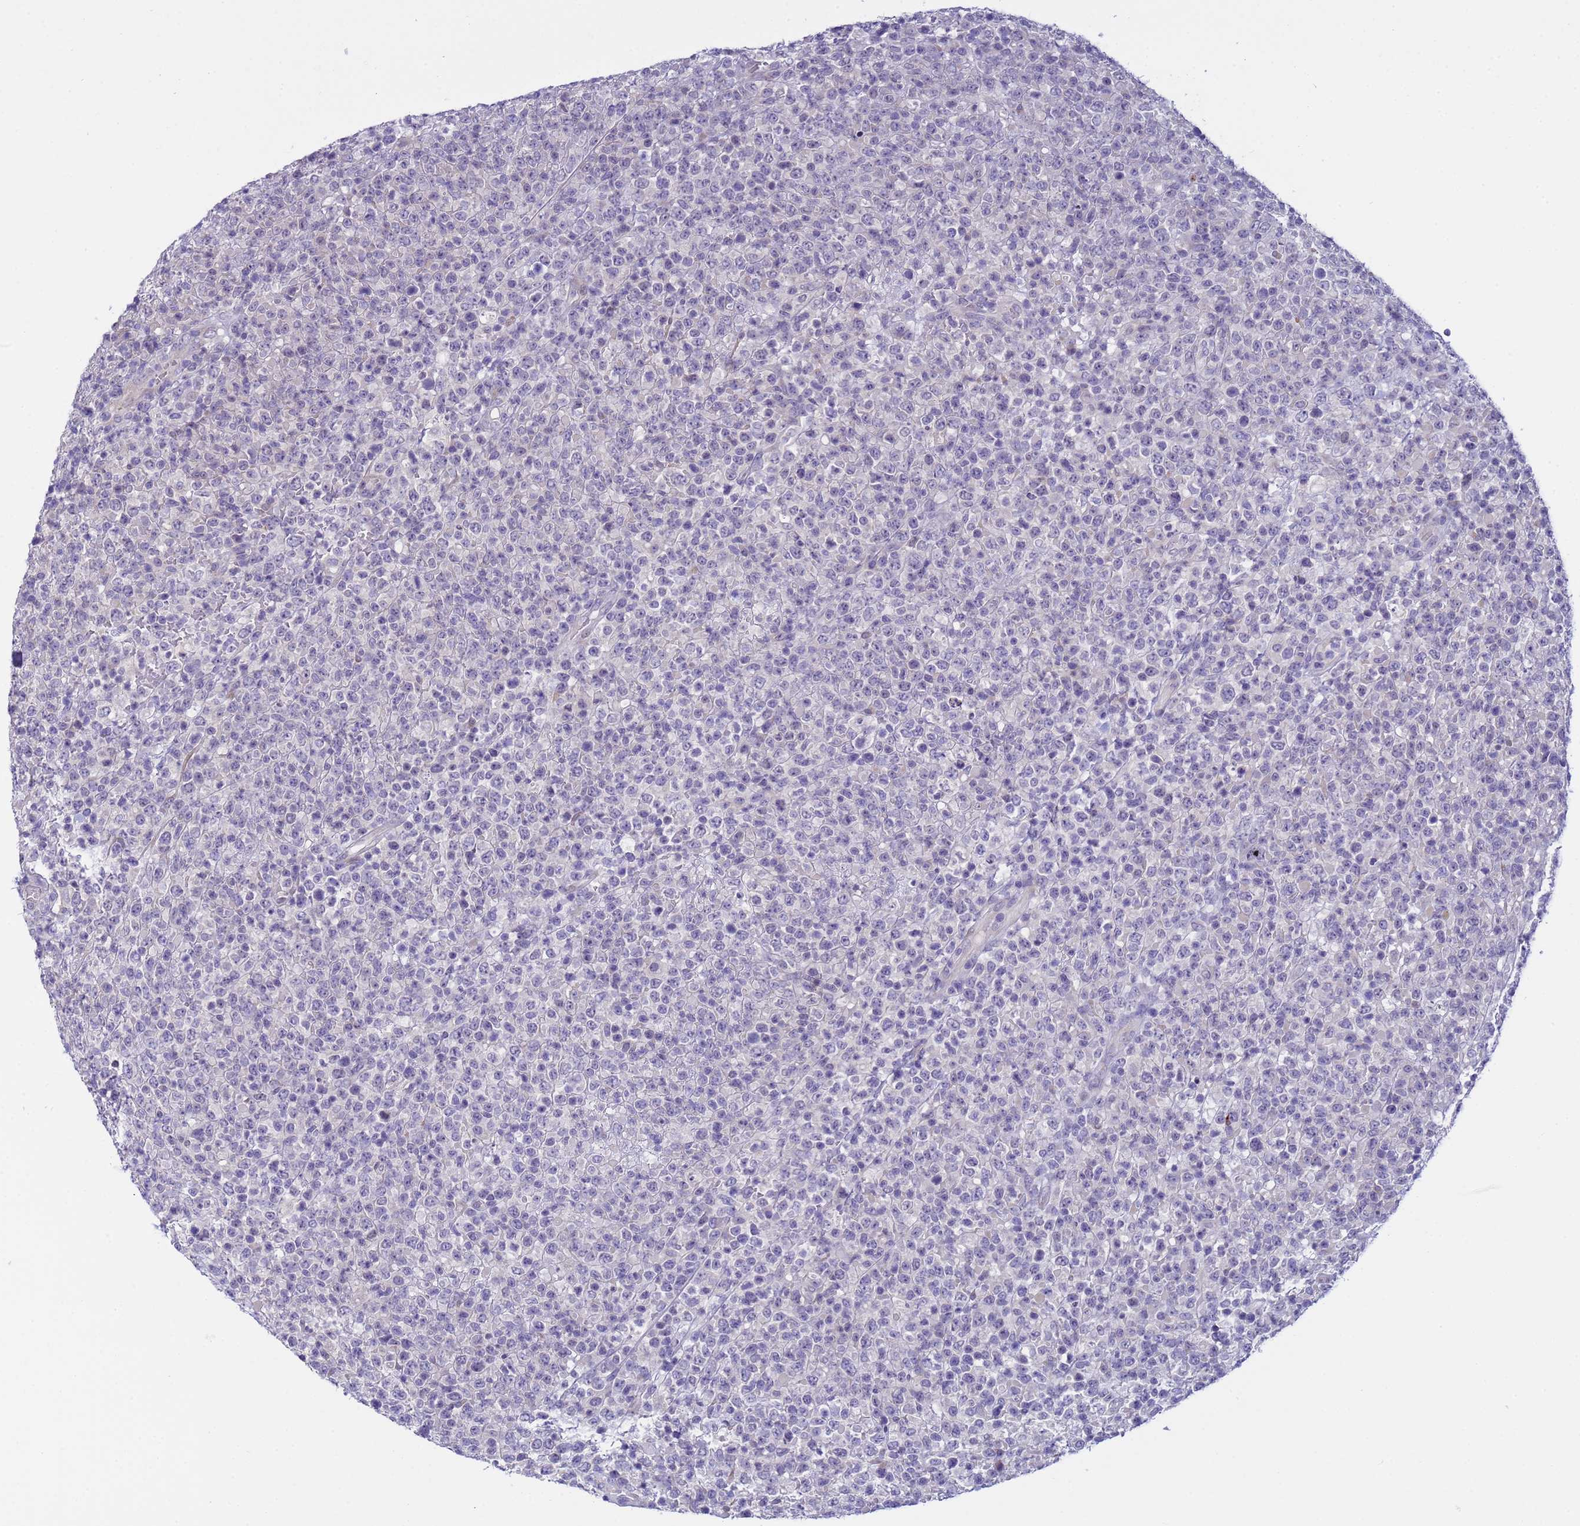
{"staining": {"intensity": "negative", "quantity": "none", "location": "none"}, "tissue": "lymphoma", "cell_type": "Tumor cells", "image_type": "cancer", "snomed": [{"axis": "morphology", "description": "Malignant lymphoma, non-Hodgkin's type, High grade"}, {"axis": "topography", "description": "Colon"}], "caption": "This is an immunohistochemistry (IHC) histopathology image of lymphoma. There is no staining in tumor cells.", "gene": "IGSF11", "patient": {"sex": "female", "age": 53}}